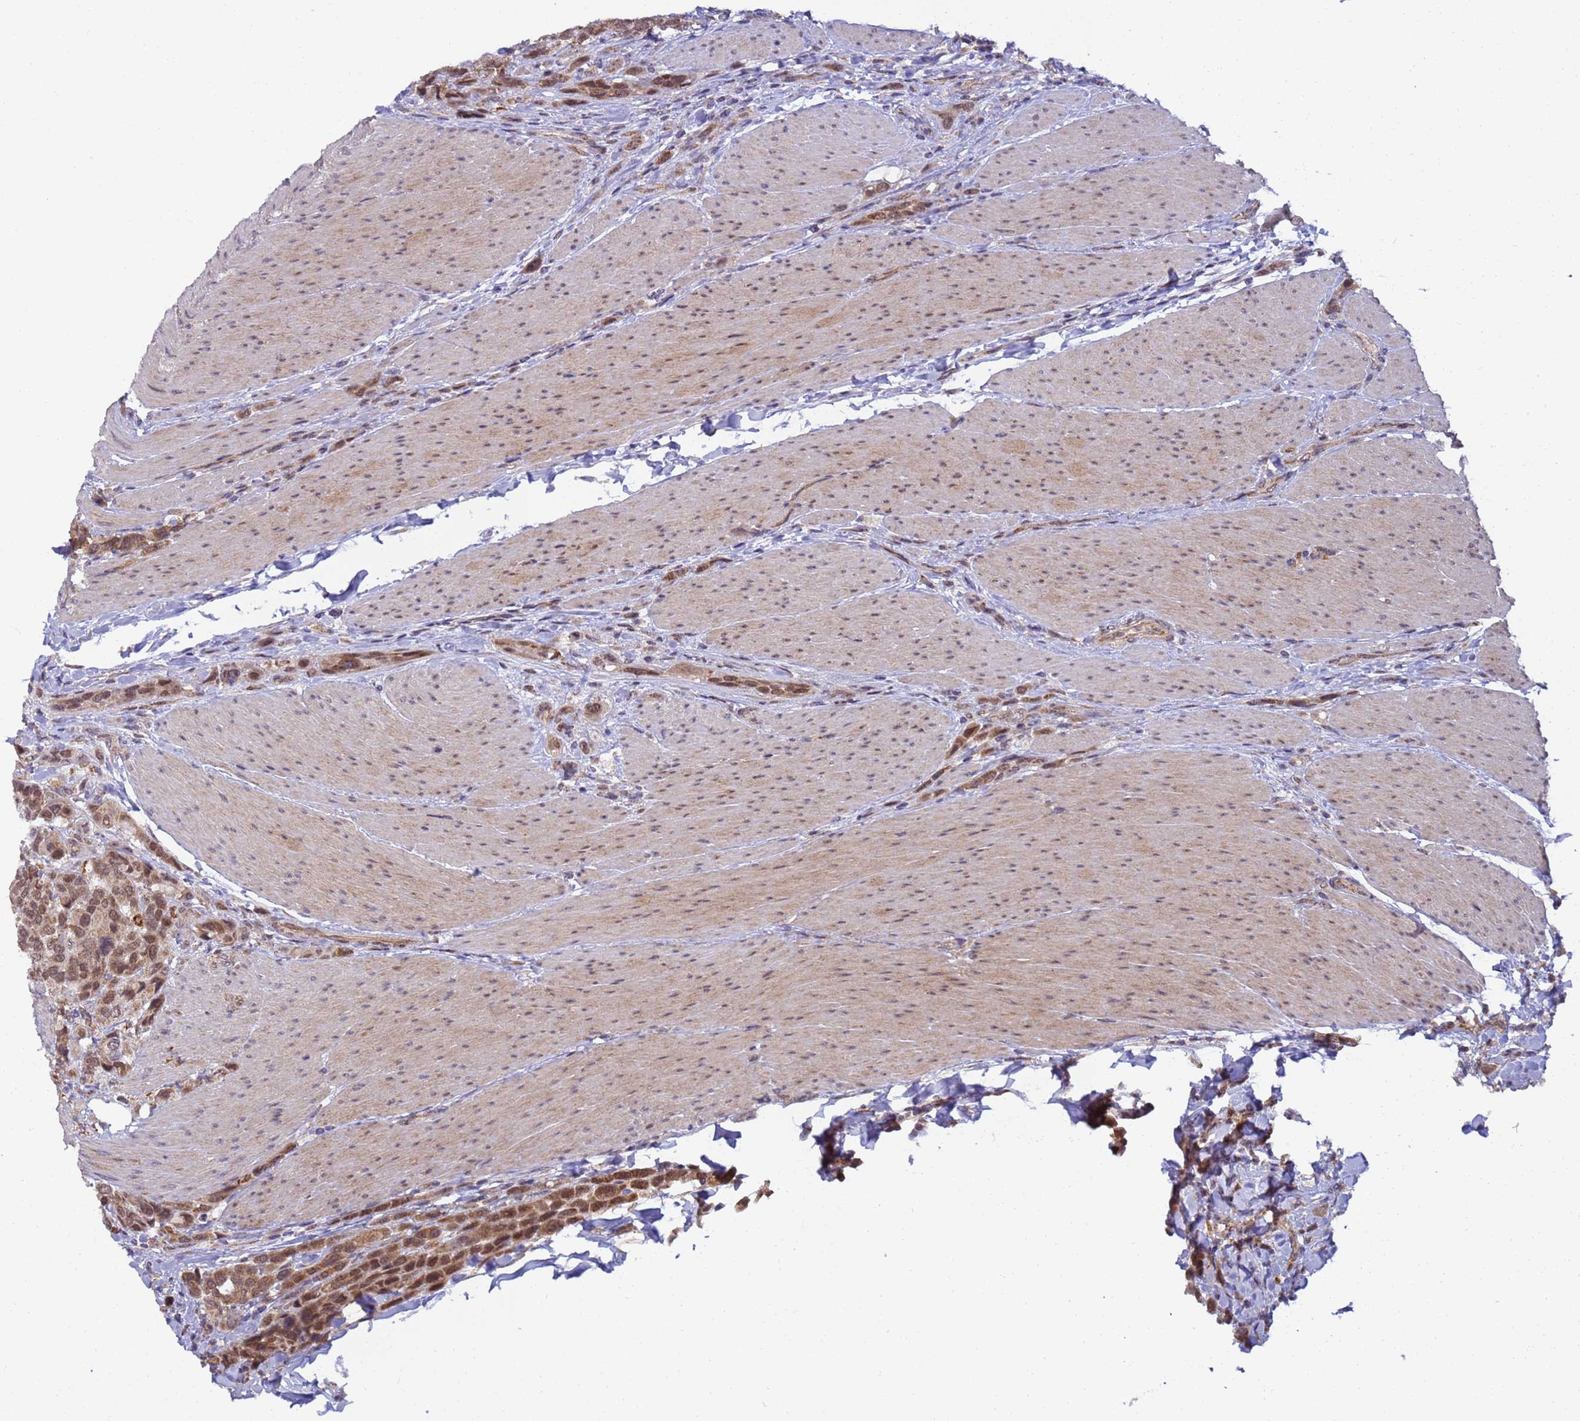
{"staining": {"intensity": "moderate", "quantity": ">75%", "location": "cytoplasmic/membranous,nuclear"}, "tissue": "urothelial cancer", "cell_type": "Tumor cells", "image_type": "cancer", "snomed": [{"axis": "morphology", "description": "Urothelial carcinoma, High grade"}, {"axis": "topography", "description": "Urinary bladder"}], "caption": "Immunohistochemical staining of human urothelial cancer displays medium levels of moderate cytoplasmic/membranous and nuclear positivity in approximately >75% of tumor cells.", "gene": "RAPGEF3", "patient": {"sex": "male", "age": 50}}